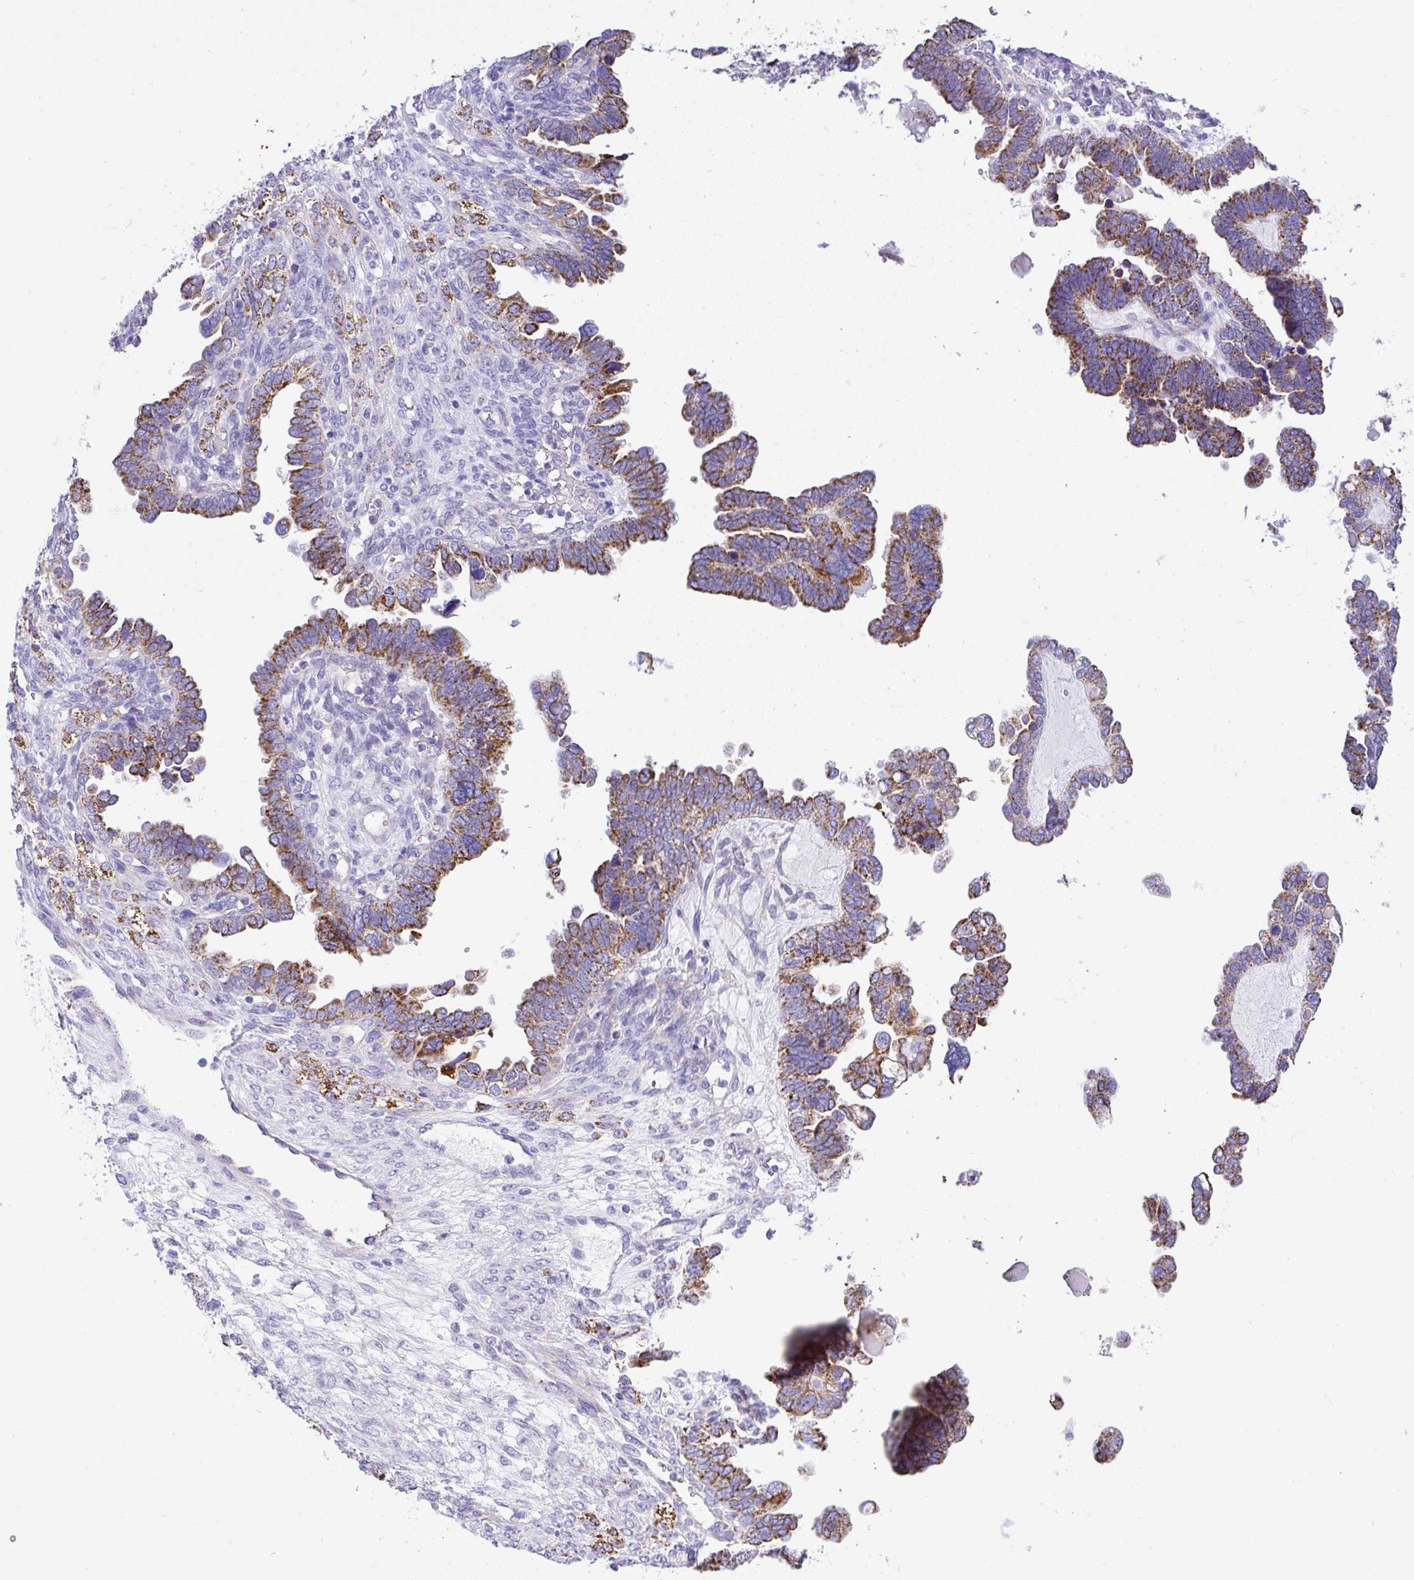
{"staining": {"intensity": "moderate", "quantity": ">75%", "location": "cytoplasmic/membranous"}, "tissue": "ovarian cancer", "cell_type": "Tumor cells", "image_type": "cancer", "snomed": [{"axis": "morphology", "description": "Cystadenocarcinoma, serous, NOS"}, {"axis": "topography", "description": "Ovary"}], "caption": "Protein expression by immunohistochemistry shows moderate cytoplasmic/membranous expression in about >75% of tumor cells in ovarian cancer.", "gene": "SLC13A1", "patient": {"sex": "female", "age": 51}}